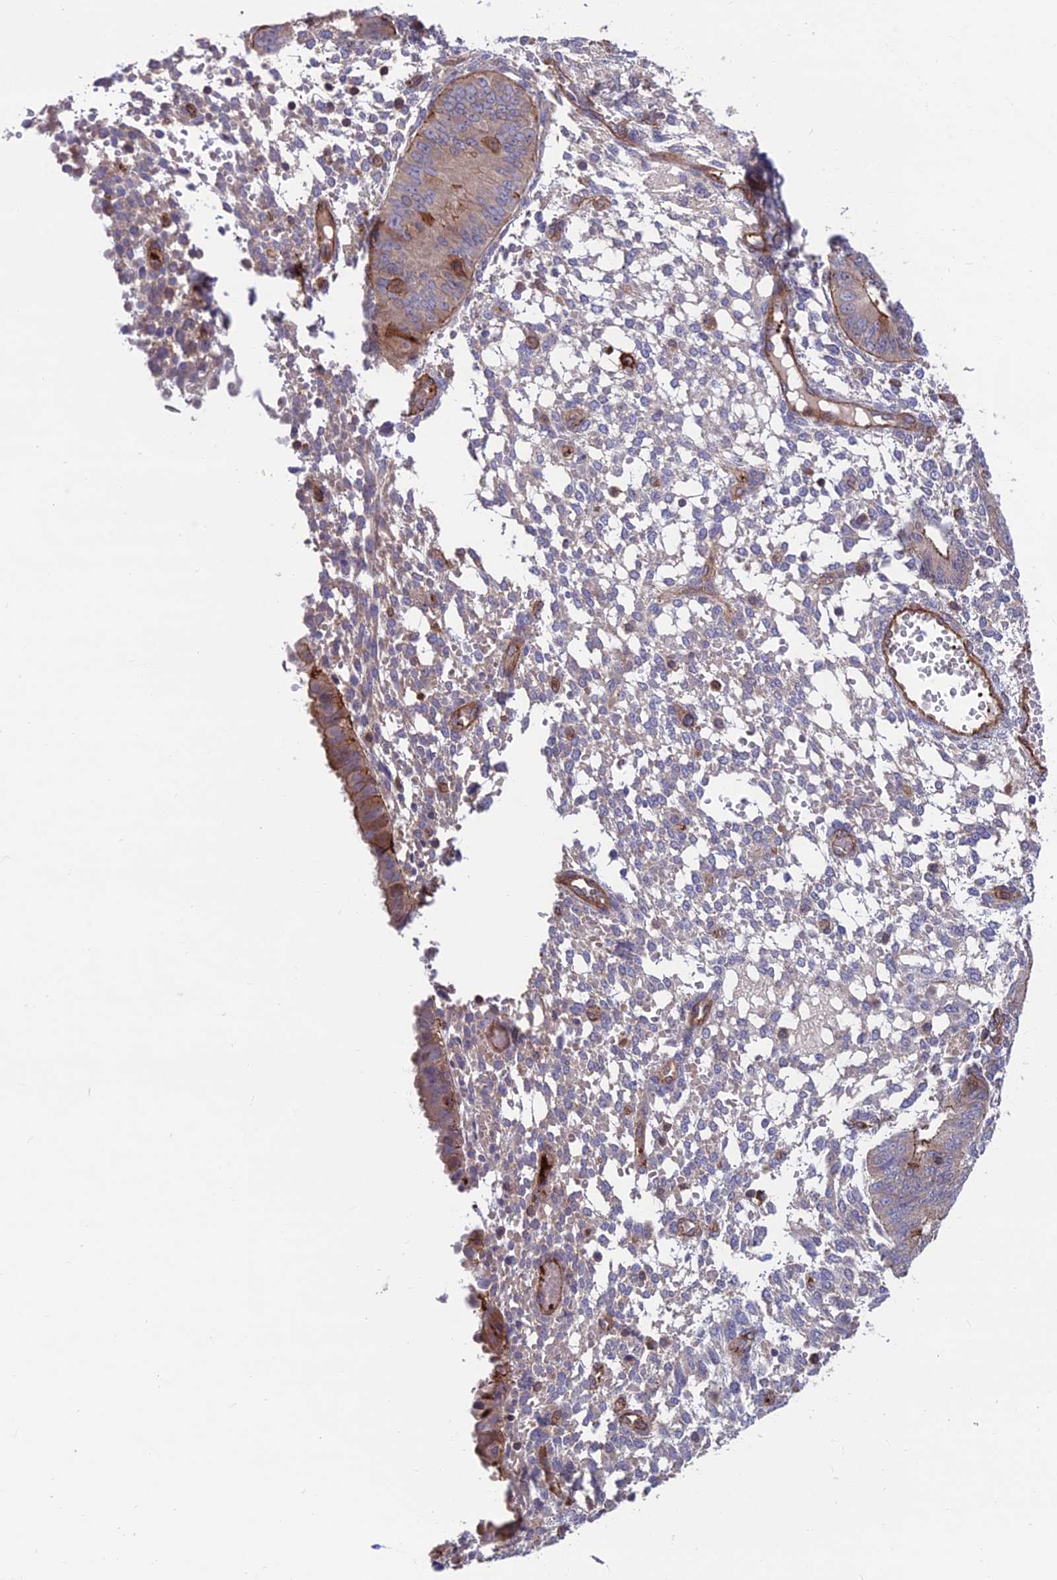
{"staining": {"intensity": "negative", "quantity": "none", "location": "none"}, "tissue": "endometrium", "cell_type": "Cells in endometrial stroma", "image_type": "normal", "snomed": [{"axis": "morphology", "description": "Normal tissue, NOS"}, {"axis": "topography", "description": "Endometrium"}], "caption": "Cells in endometrial stroma are negative for brown protein staining in normal endometrium. The staining was performed using DAB (3,3'-diaminobenzidine) to visualize the protein expression in brown, while the nuclei were stained in blue with hematoxylin (Magnification: 20x).", "gene": "RTN4RL1", "patient": {"sex": "female", "age": 49}}